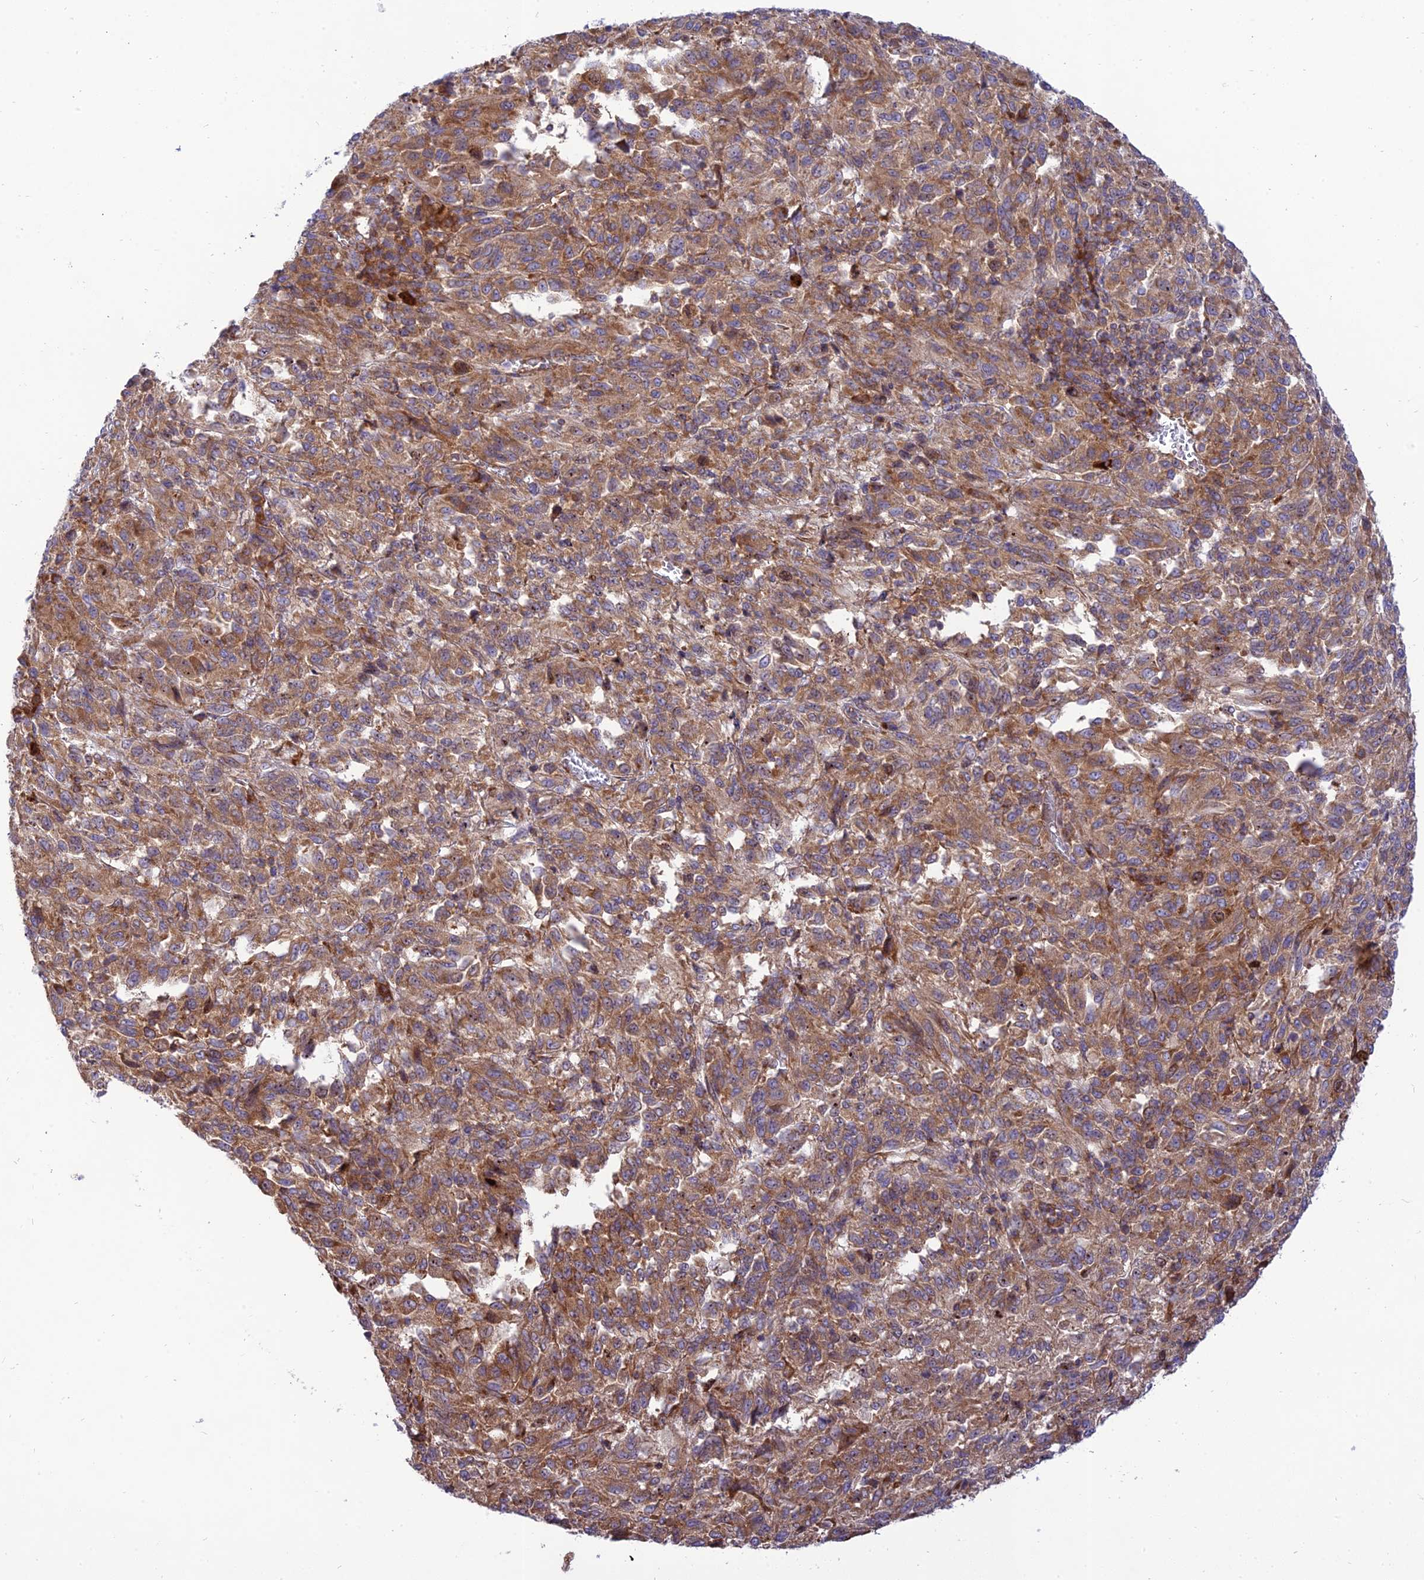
{"staining": {"intensity": "moderate", "quantity": ">75%", "location": "cytoplasmic/membranous"}, "tissue": "melanoma", "cell_type": "Tumor cells", "image_type": "cancer", "snomed": [{"axis": "morphology", "description": "Malignant melanoma, Metastatic site"}, {"axis": "topography", "description": "Lung"}], "caption": "Brown immunohistochemical staining in melanoma shows moderate cytoplasmic/membranous staining in about >75% of tumor cells.", "gene": "PIMREG", "patient": {"sex": "male", "age": 64}}